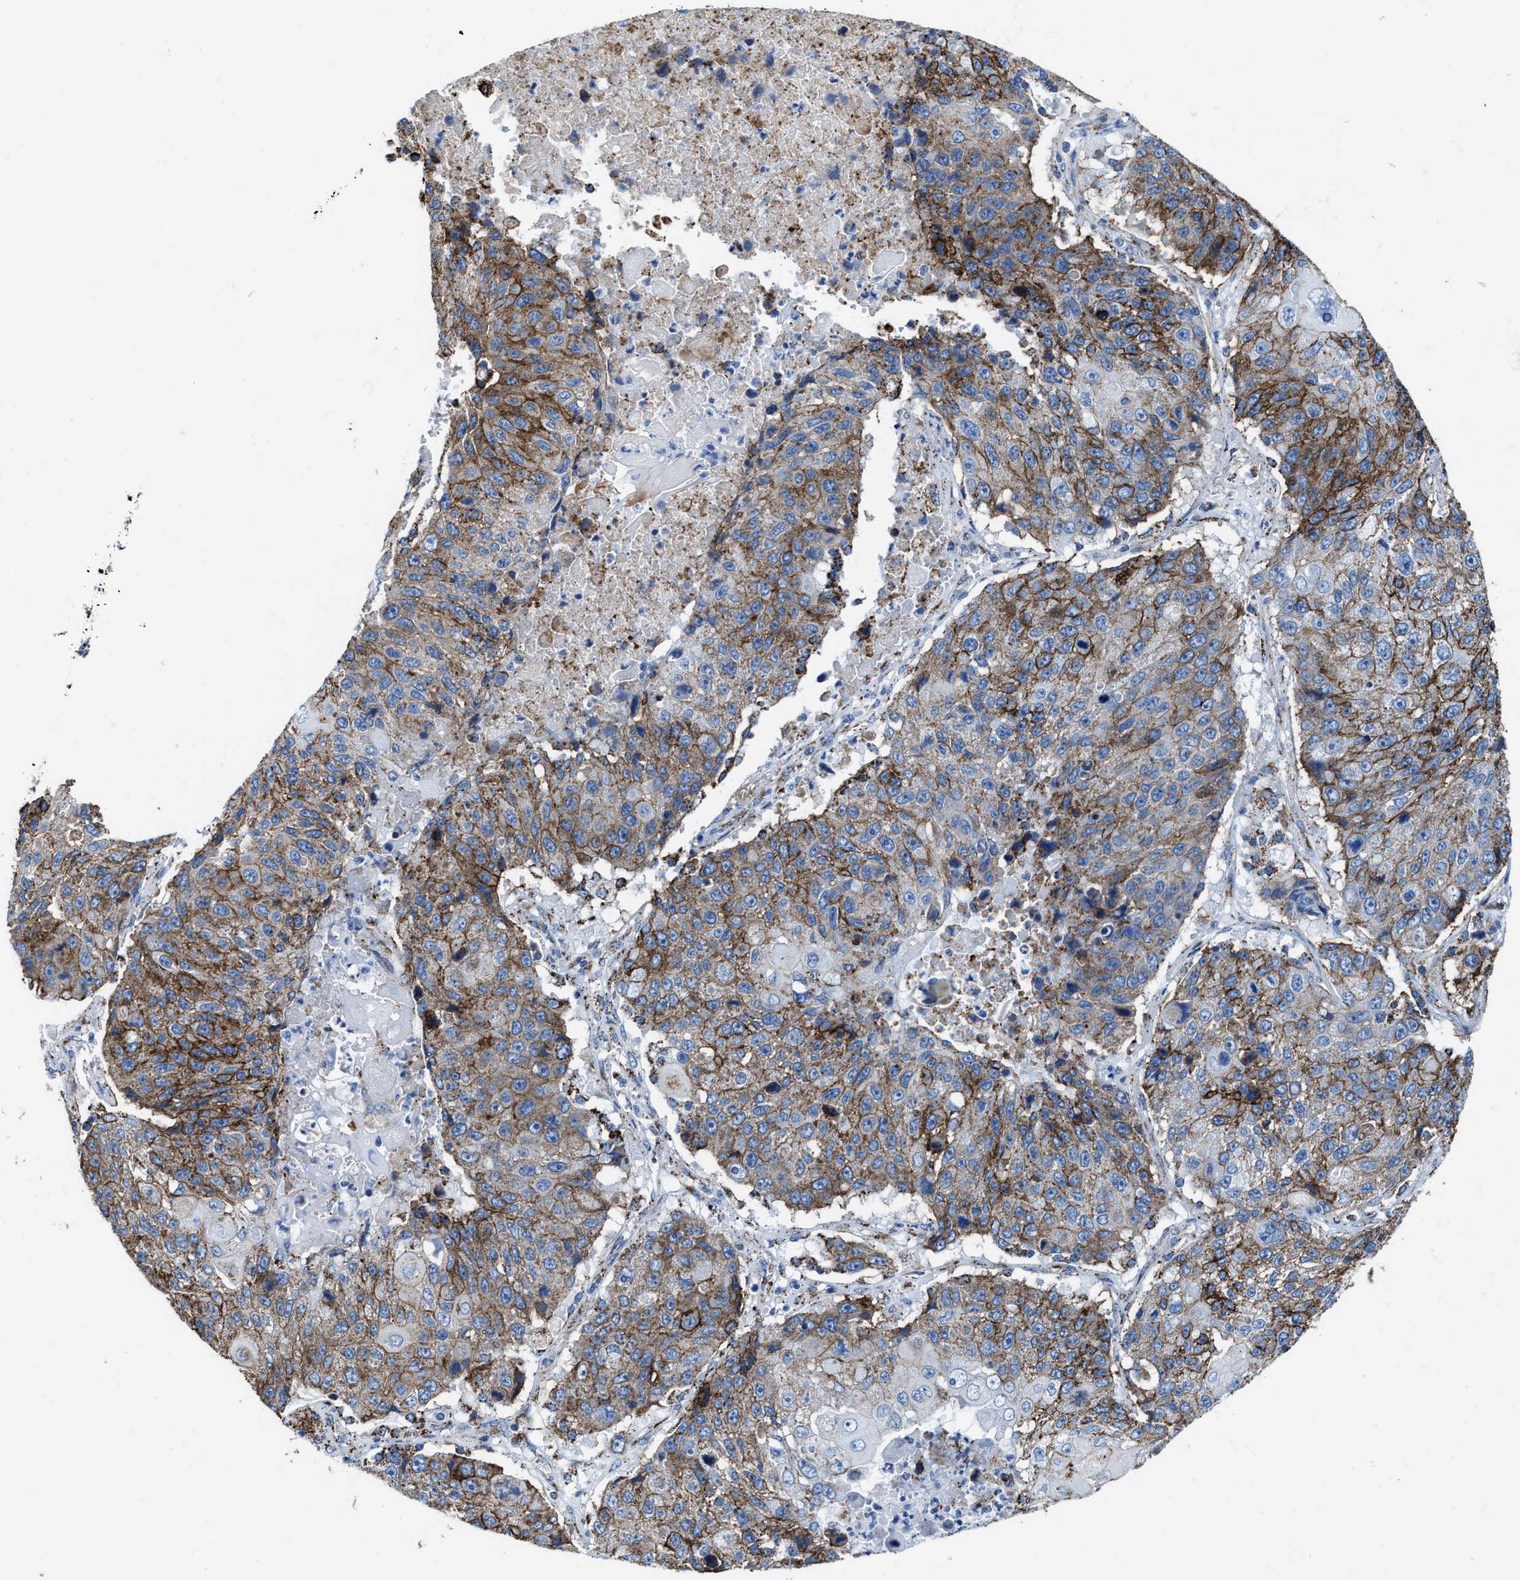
{"staining": {"intensity": "strong", "quantity": "25%-75%", "location": "cytoplasmic/membranous"}, "tissue": "lung cancer", "cell_type": "Tumor cells", "image_type": "cancer", "snomed": [{"axis": "morphology", "description": "Squamous cell carcinoma, NOS"}, {"axis": "topography", "description": "Lung"}], "caption": "A high amount of strong cytoplasmic/membranous expression is seen in approximately 25%-75% of tumor cells in lung squamous cell carcinoma tissue. (Brightfield microscopy of DAB IHC at high magnification).", "gene": "ALDH1B1", "patient": {"sex": "male", "age": 61}}